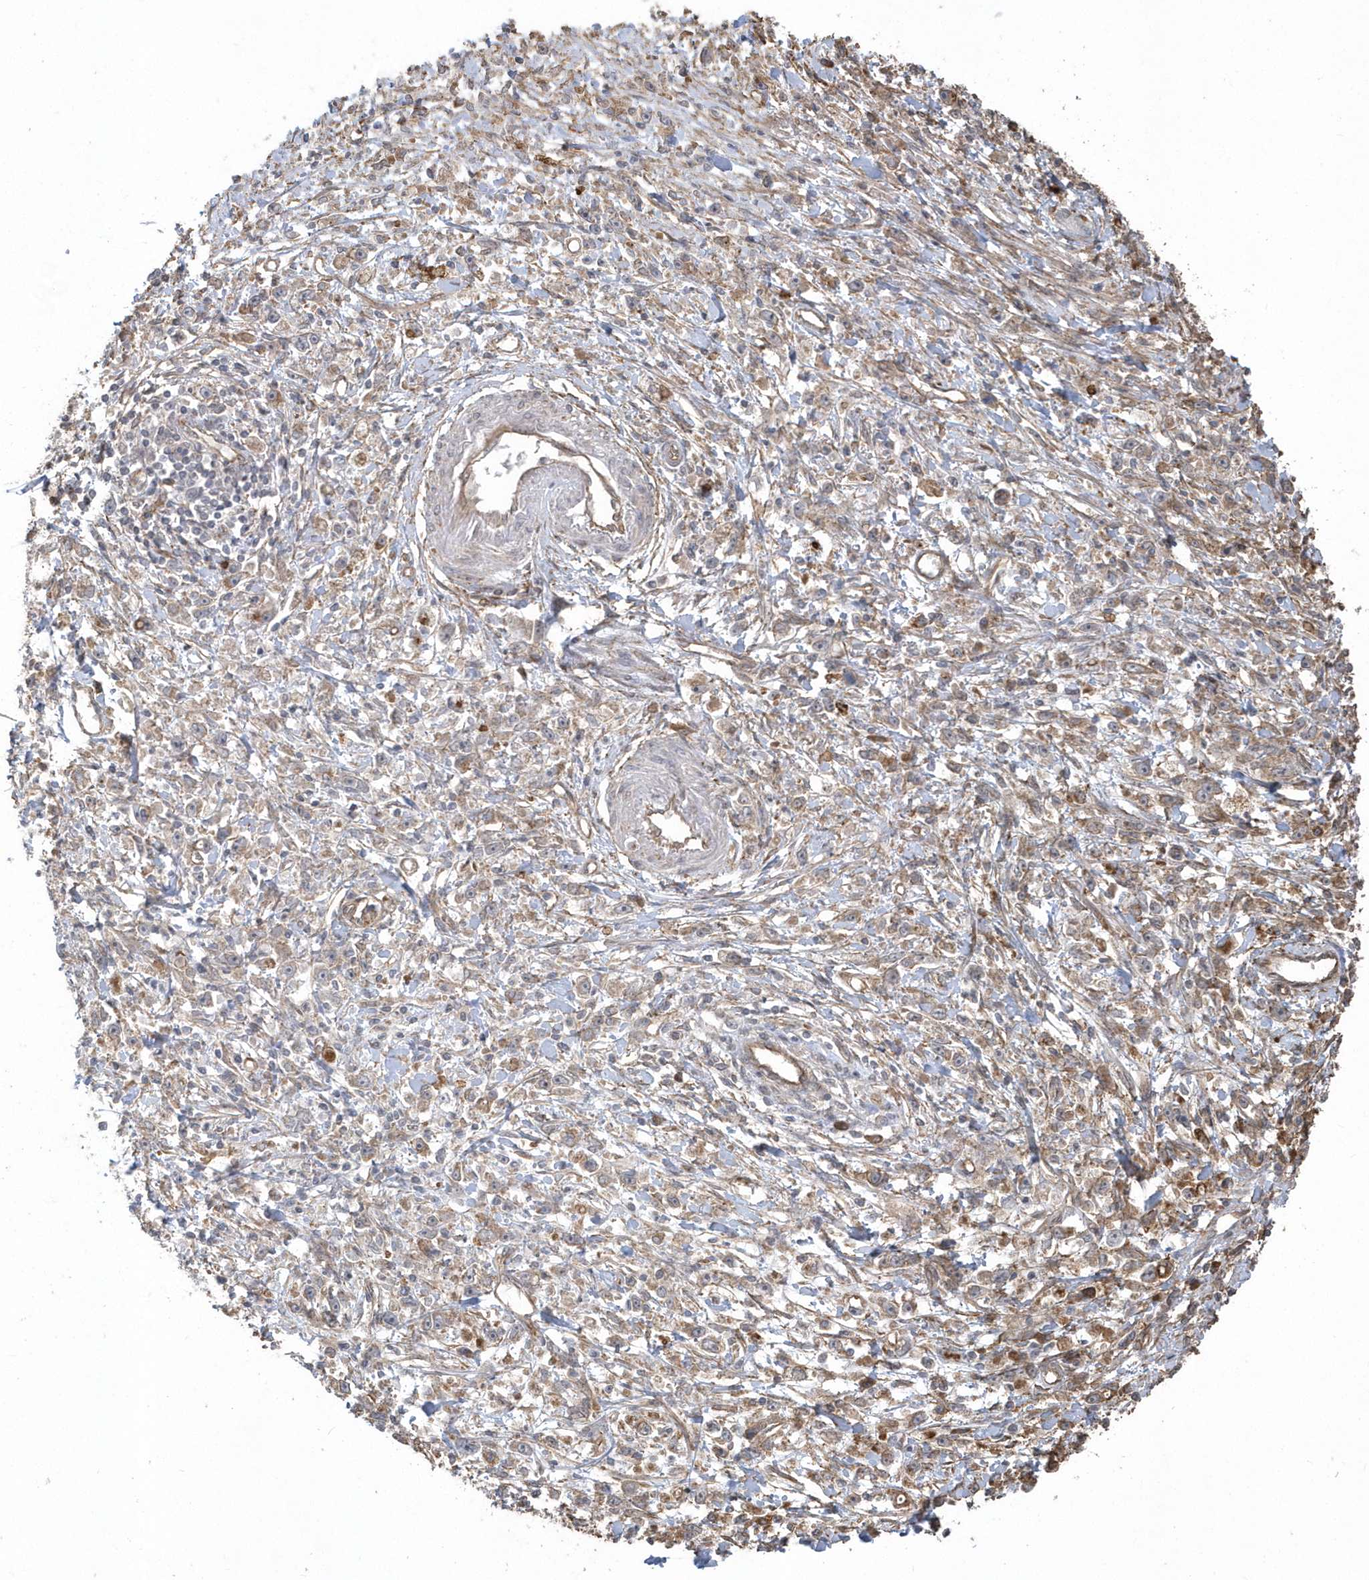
{"staining": {"intensity": "moderate", "quantity": ">75%", "location": "cytoplasmic/membranous"}, "tissue": "stomach cancer", "cell_type": "Tumor cells", "image_type": "cancer", "snomed": [{"axis": "morphology", "description": "Adenocarcinoma, NOS"}, {"axis": "topography", "description": "Stomach"}], "caption": "Immunohistochemical staining of human stomach cancer reveals medium levels of moderate cytoplasmic/membranous staining in about >75% of tumor cells. (DAB (3,3'-diaminobenzidine) IHC, brown staining for protein, blue staining for nuclei).", "gene": "HERPUD1", "patient": {"sex": "female", "age": 59}}